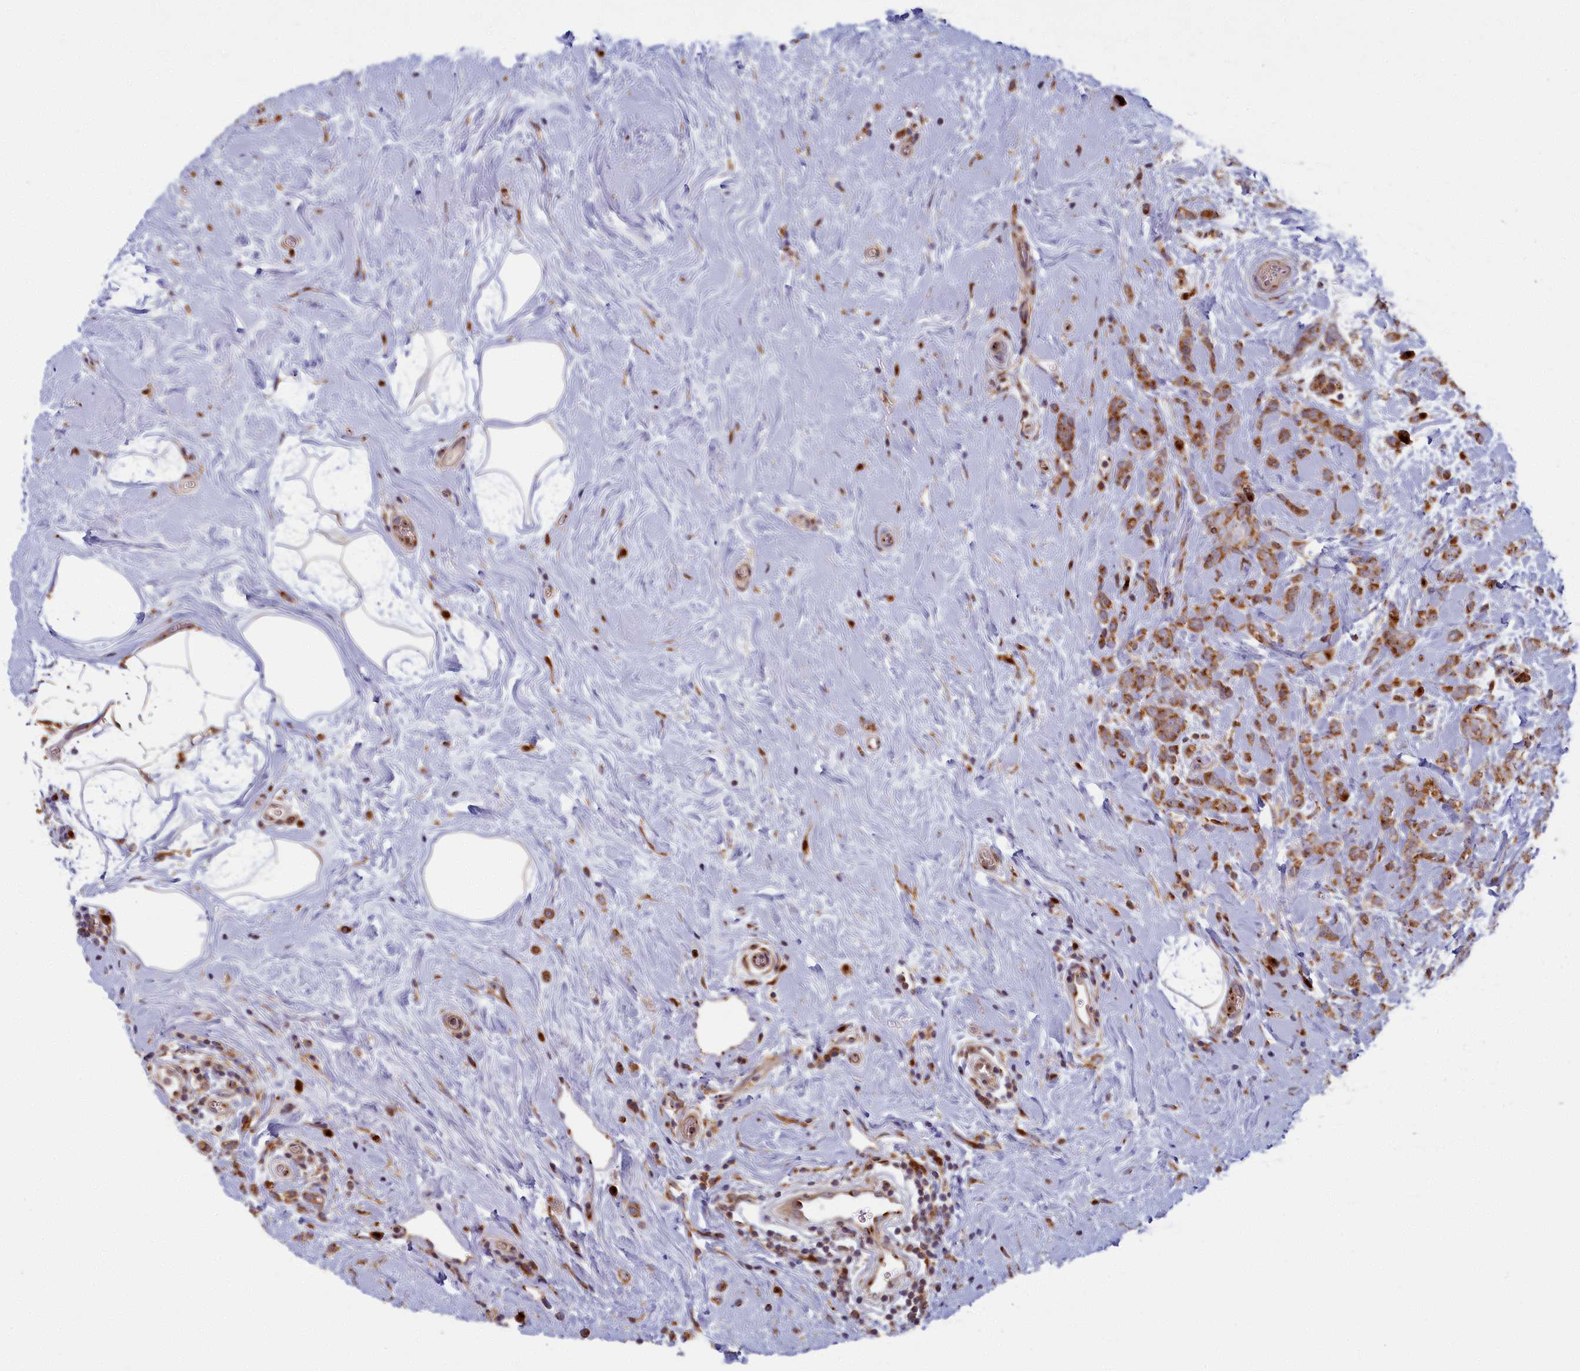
{"staining": {"intensity": "moderate", "quantity": ">75%", "location": "cytoplasmic/membranous"}, "tissue": "breast cancer", "cell_type": "Tumor cells", "image_type": "cancer", "snomed": [{"axis": "morphology", "description": "Lobular carcinoma"}, {"axis": "topography", "description": "Breast"}], "caption": "Immunohistochemical staining of breast cancer (lobular carcinoma) exhibits medium levels of moderate cytoplasmic/membranous positivity in about >75% of tumor cells. The staining was performed using DAB, with brown indicating positive protein expression. Nuclei are stained blue with hematoxylin.", "gene": "BLVRB", "patient": {"sex": "female", "age": 58}}